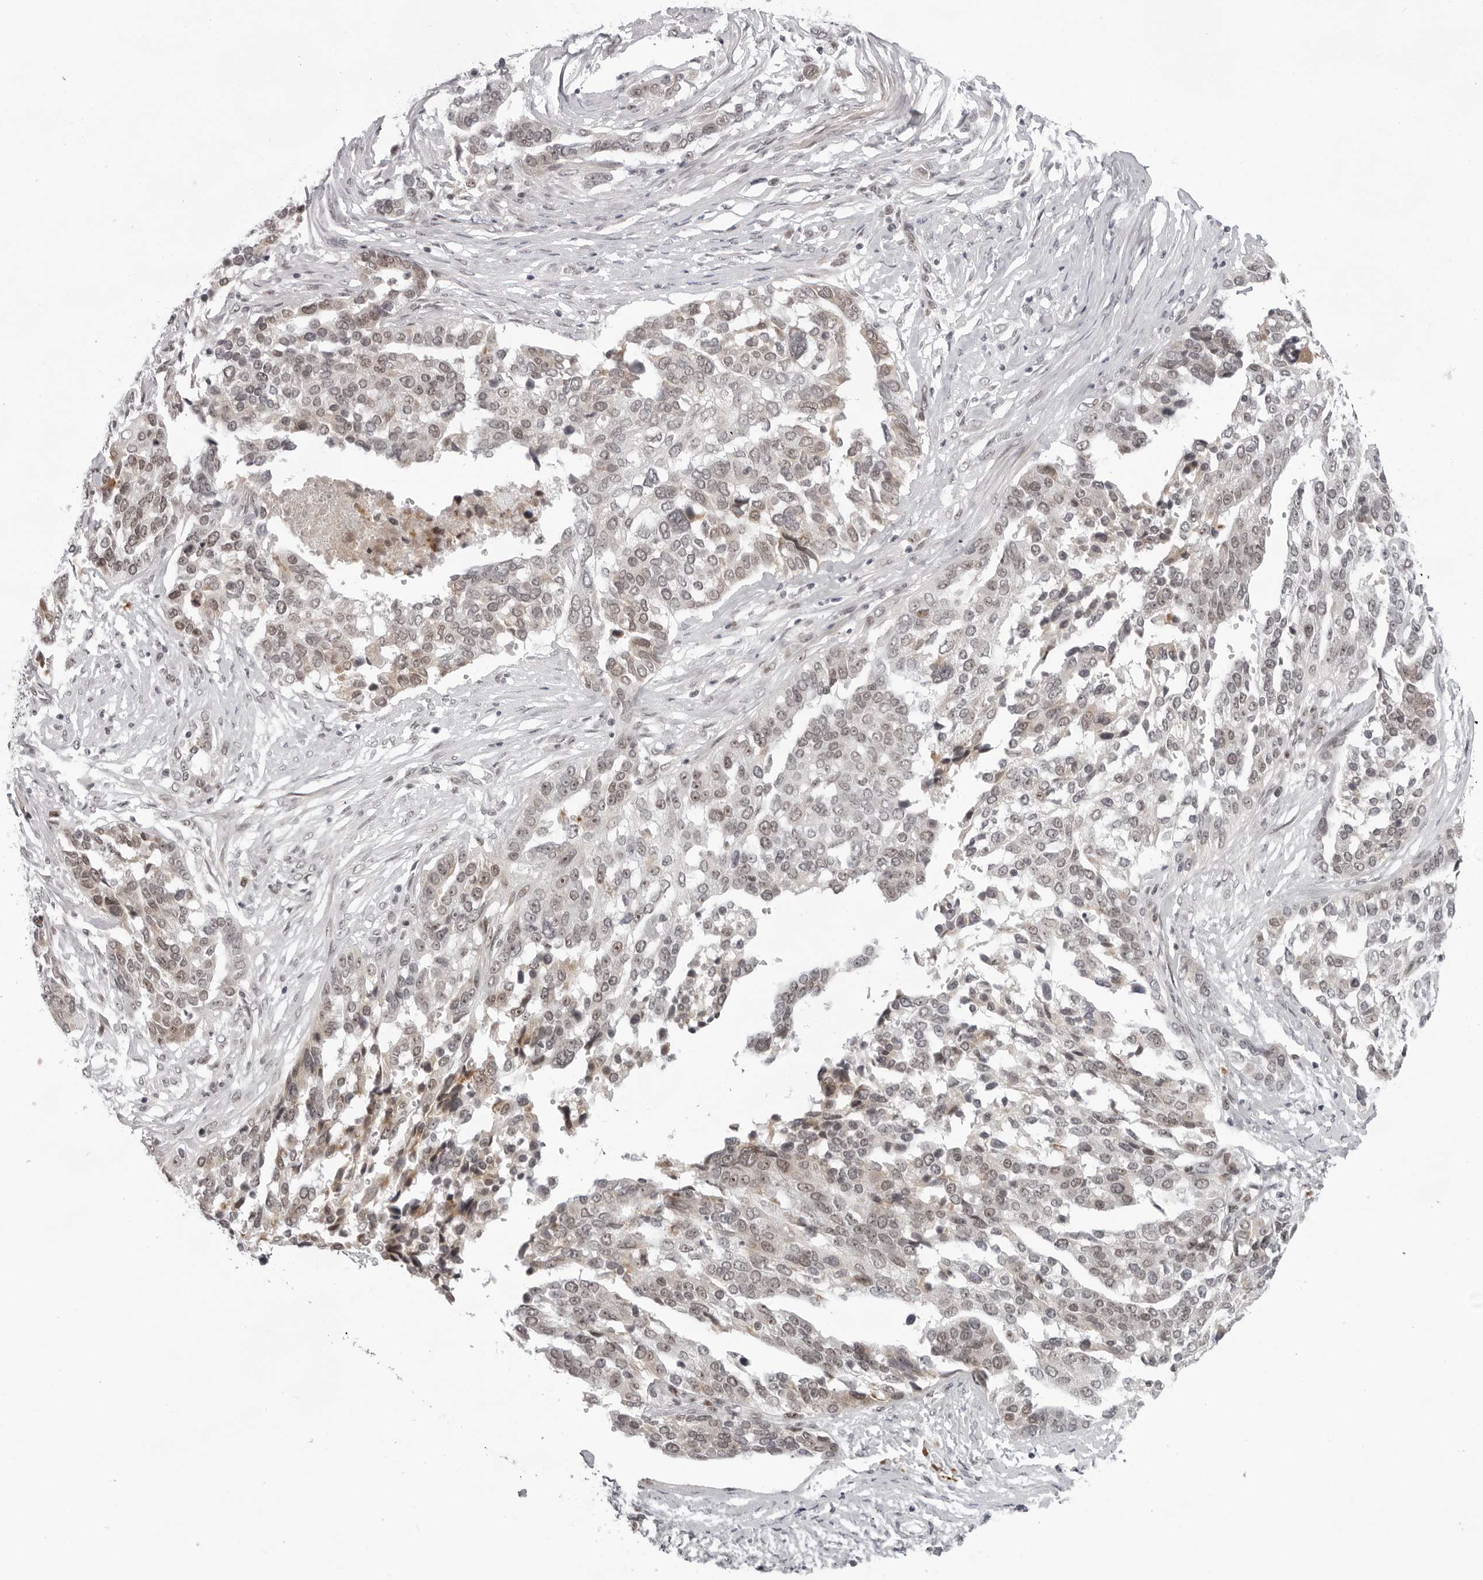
{"staining": {"intensity": "moderate", "quantity": ">75%", "location": "nuclear"}, "tissue": "ovarian cancer", "cell_type": "Tumor cells", "image_type": "cancer", "snomed": [{"axis": "morphology", "description": "Cystadenocarcinoma, serous, NOS"}, {"axis": "topography", "description": "Ovary"}], "caption": "There is medium levels of moderate nuclear staining in tumor cells of ovarian cancer, as demonstrated by immunohistochemical staining (brown color).", "gene": "EXOSC10", "patient": {"sex": "female", "age": 44}}